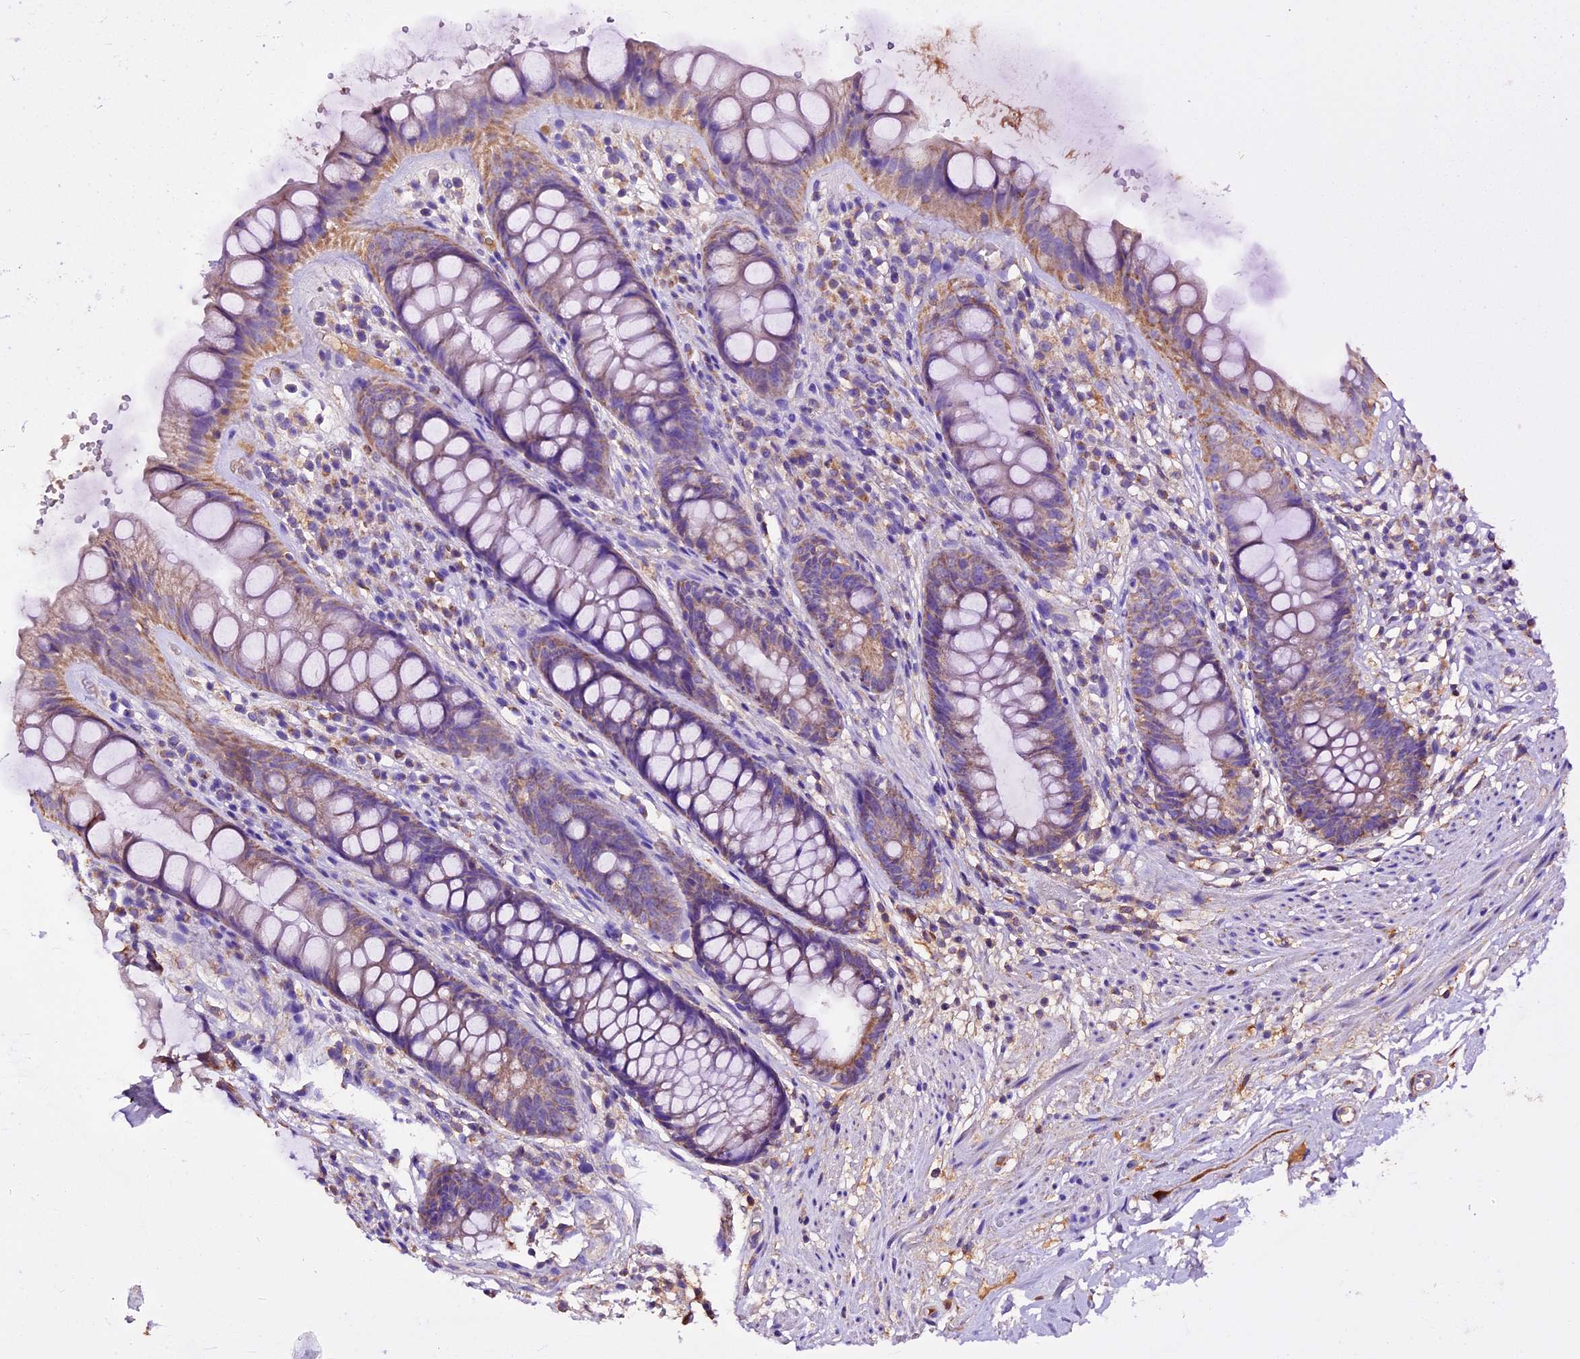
{"staining": {"intensity": "moderate", "quantity": ">75%", "location": "cytoplasmic/membranous"}, "tissue": "rectum", "cell_type": "Glandular cells", "image_type": "normal", "snomed": [{"axis": "morphology", "description": "Normal tissue, NOS"}, {"axis": "topography", "description": "Rectum"}], "caption": "An image of human rectum stained for a protein shows moderate cytoplasmic/membranous brown staining in glandular cells. (DAB (3,3'-diaminobenzidine) IHC with brightfield microscopy, high magnification).", "gene": "SIX5", "patient": {"sex": "male", "age": 74}}